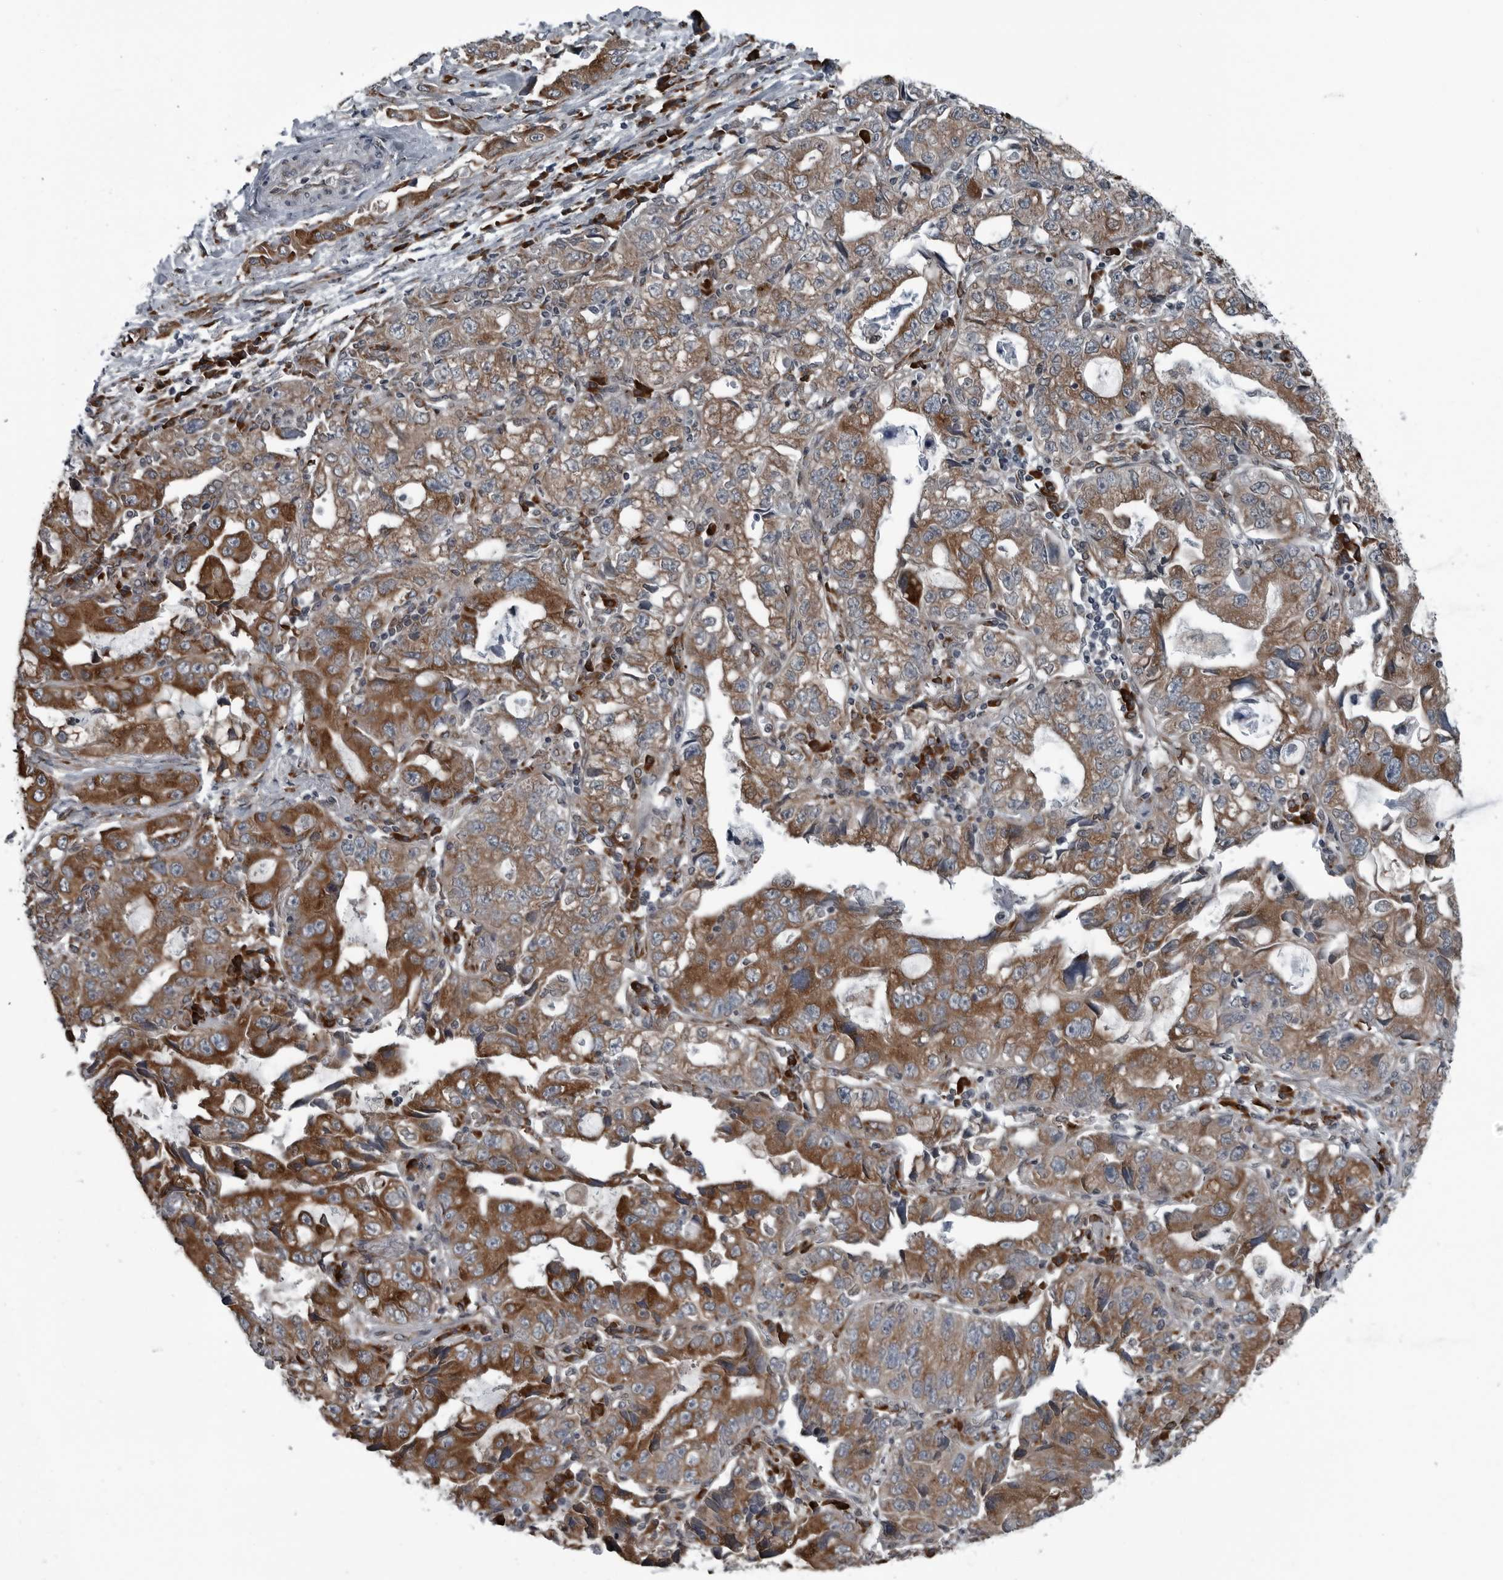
{"staining": {"intensity": "moderate", "quantity": ">75%", "location": "cytoplasmic/membranous"}, "tissue": "lung cancer", "cell_type": "Tumor cells", "image_type": "cancer", "snomed": [{"axis": "morphology", "description": "Adenocarcinoma, NOS"}, {"axis": "topography", "description": "Lung"}], "caption": "Lung adenocarcinoma tissue reveals moderate cytoplasmic/membranous expression in about >75% of tumor cells", "gene": "CEP85", "patient": {"sex": "female", "age": 51}}